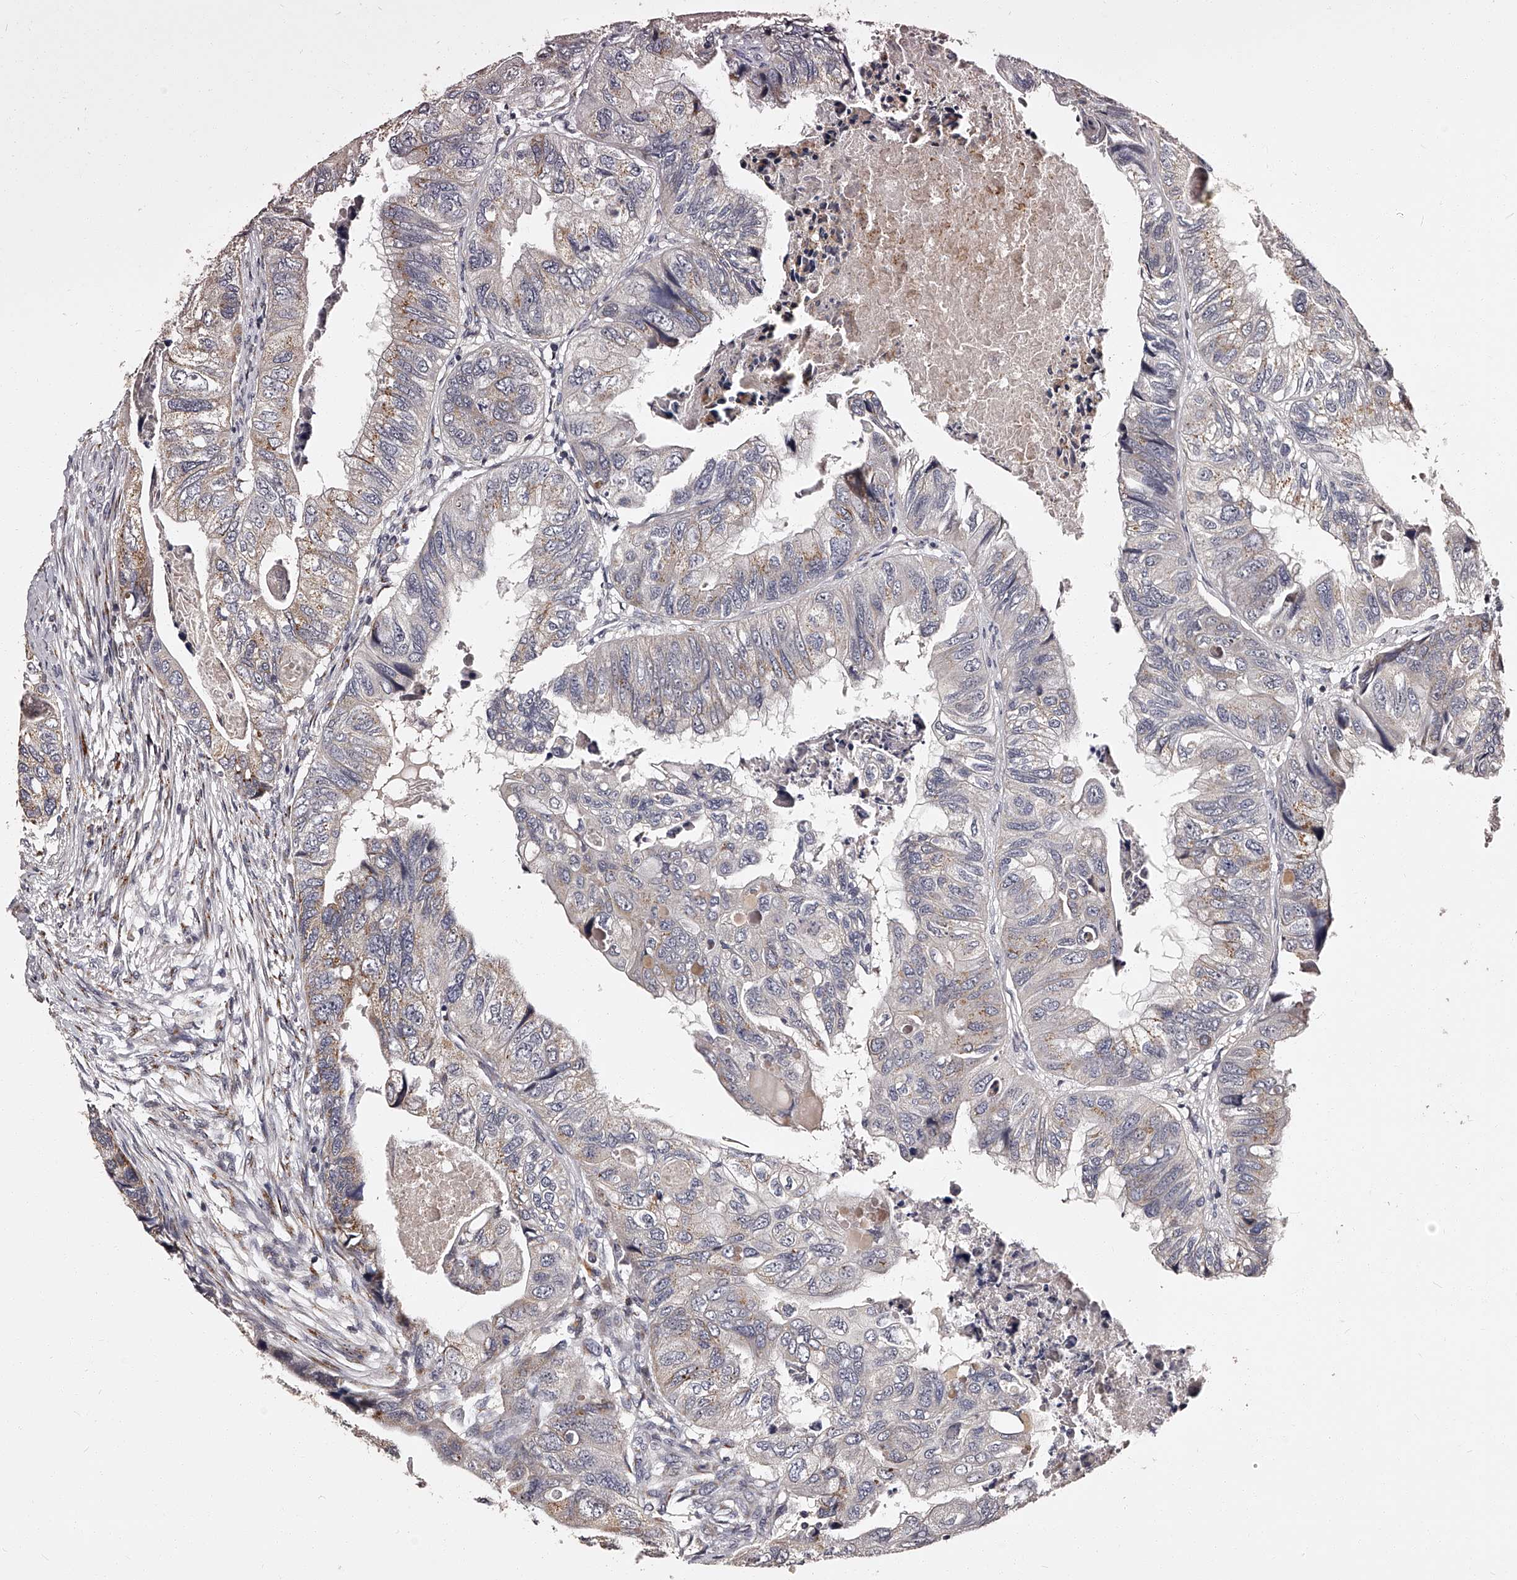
{"staining": {"intensity": "strong", "quantity": "25%-75%", "location": "cytoplasmic/membranous"}, "tissue": "colorectal cancer", "cell_type": "Tumor cells", "image_type": "cancer", "snomed": [{"axis": "morphology", "description": "Adenocarcinoma, NOS"}, {"axis": "topography", "description": "Rectum"}], "caption": "DAB immunohistochemical staining of adenocarcinoma (colorectal) displays strong cytoplasmic/membranous protein positivity in approximately 25%-75% of tumor cells. Nuclei are stained in blue.", "gene": "RSC1A1", "patient": {"sex": "male", "age": 63}}